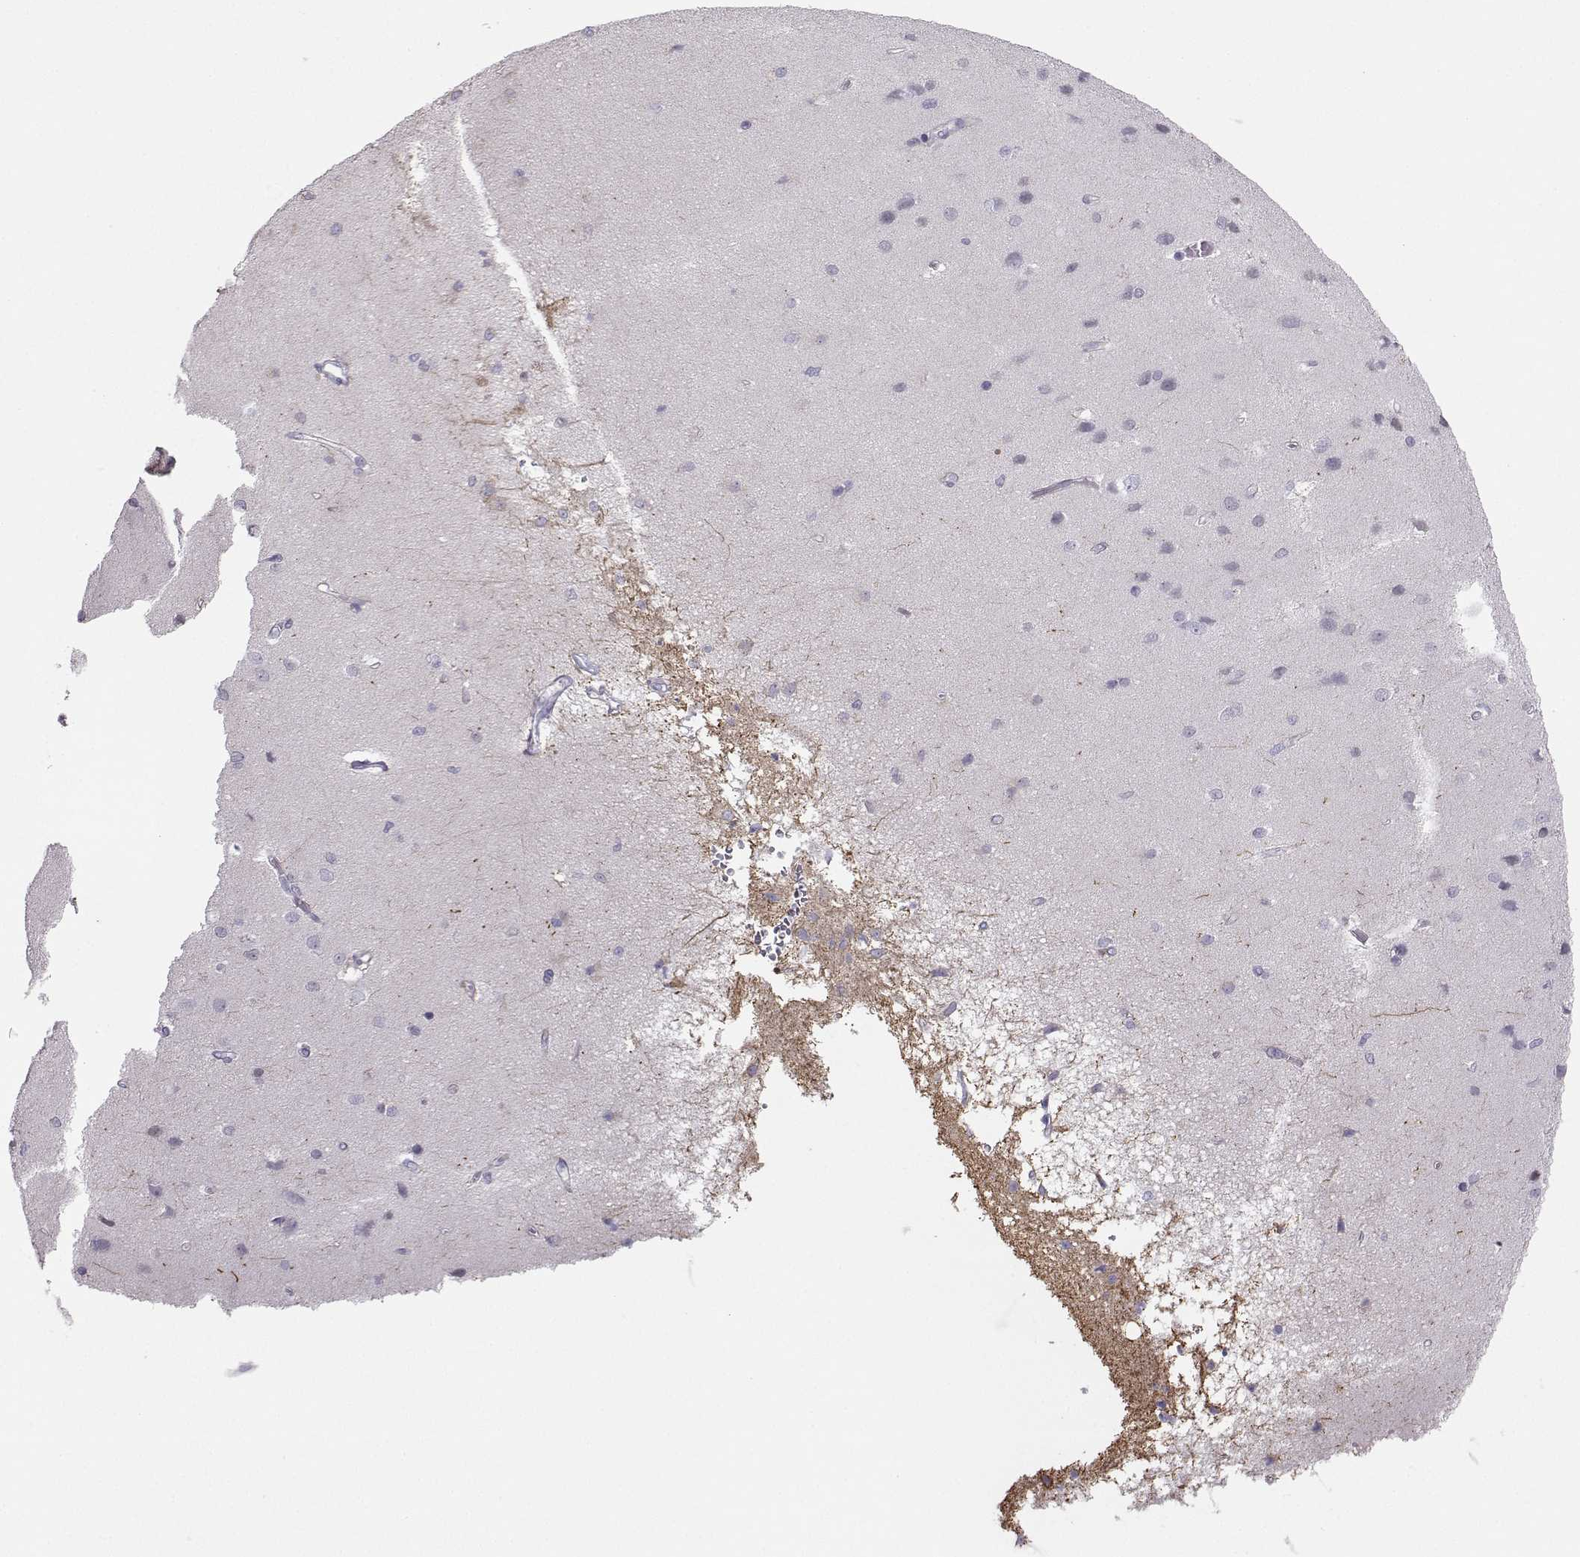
{"staining": {"intensity": "negative", "quantity": "none", "location": "none"}, "tissue": "cerebral cortex", "cell_type": "Endothelial cells", "image_type": "normal", "snomed": [{"axis": "morphology", "description": "Normal tissue, NOS"}, {"axis": "topography", "description": "Cerebral cortex"}], "caption": "A histopathology image of human cerebral cortex is negative for staining in endothelial cells. The staining was performed using DAB (3,3'-diaminobenzidine) to visualize the protein expression in brown, while the nuclei were stained in blue with hematoxylin (Magnification: 20x).", "gene": "DCLK3", "patient": {"sex": "male", "age": 37}}